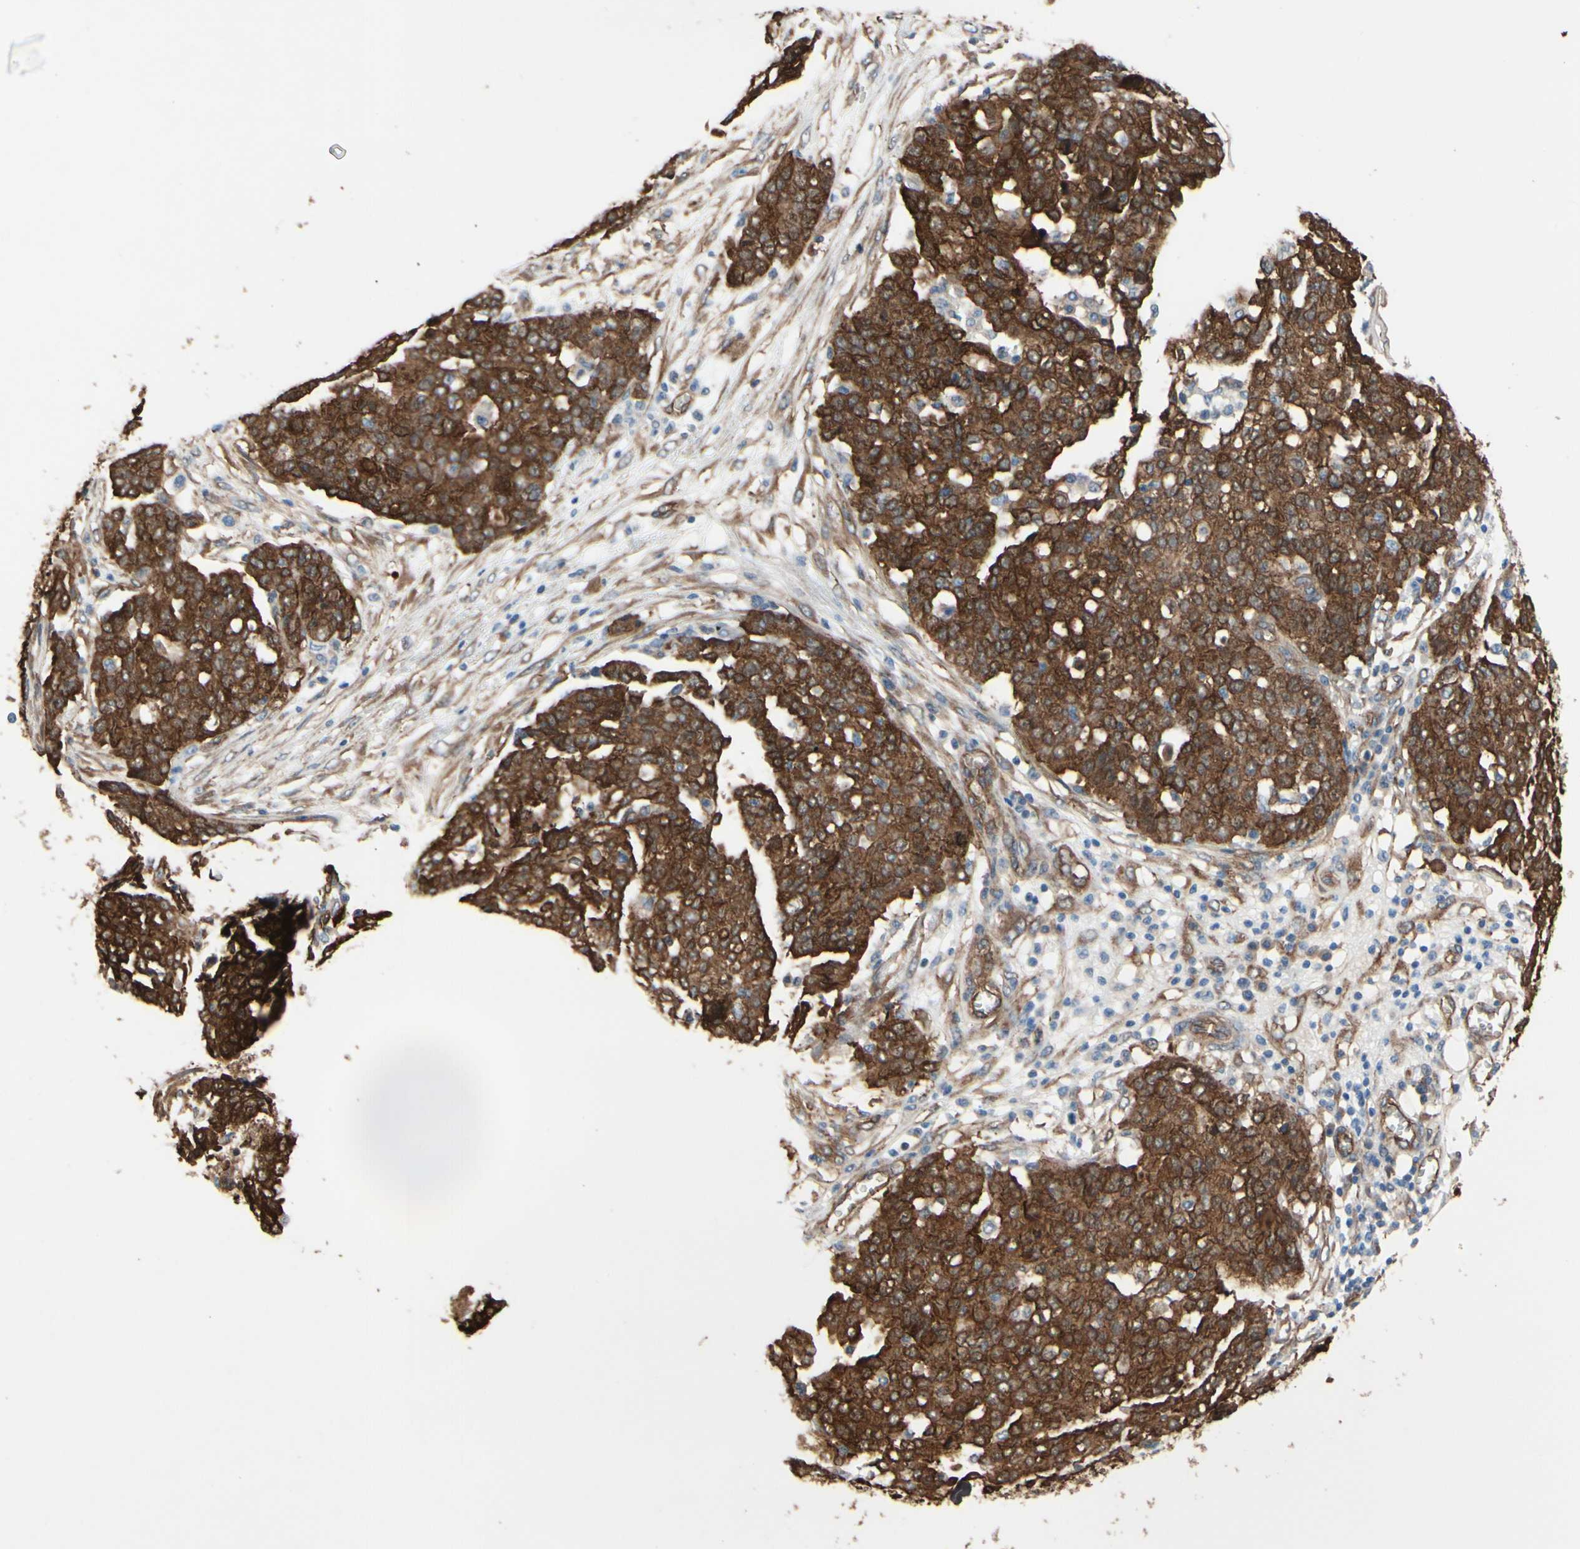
{"staining": {"intensity": "moderate", "quantity": ">75%", "location": "cytoplasmic/membranous"}, "tissue": "ovarian cancer", "cell_type": "Tumor cells", "image_type": "cancer", "snomed": [{"axis": "morphology", "description": "Cystadenocarcinoma, serous, NOS"}, {"axis": "topography", "description": "Soft tissue"}, {"axis": "topography", "description": "Ovary"}], "caption": "The micrograph demonstrates immunohistochemical staining of ovarian cancer (serous cystadenocarcinoma). There is moderate cytoplasmic/membranous expression is present in about >75% of tumor cells. The protein of interest is shown in brown color, while the nuclei are stained blue.", "gene": "CTTNBP2", "patient": {"sex": "female", "age": 57}}